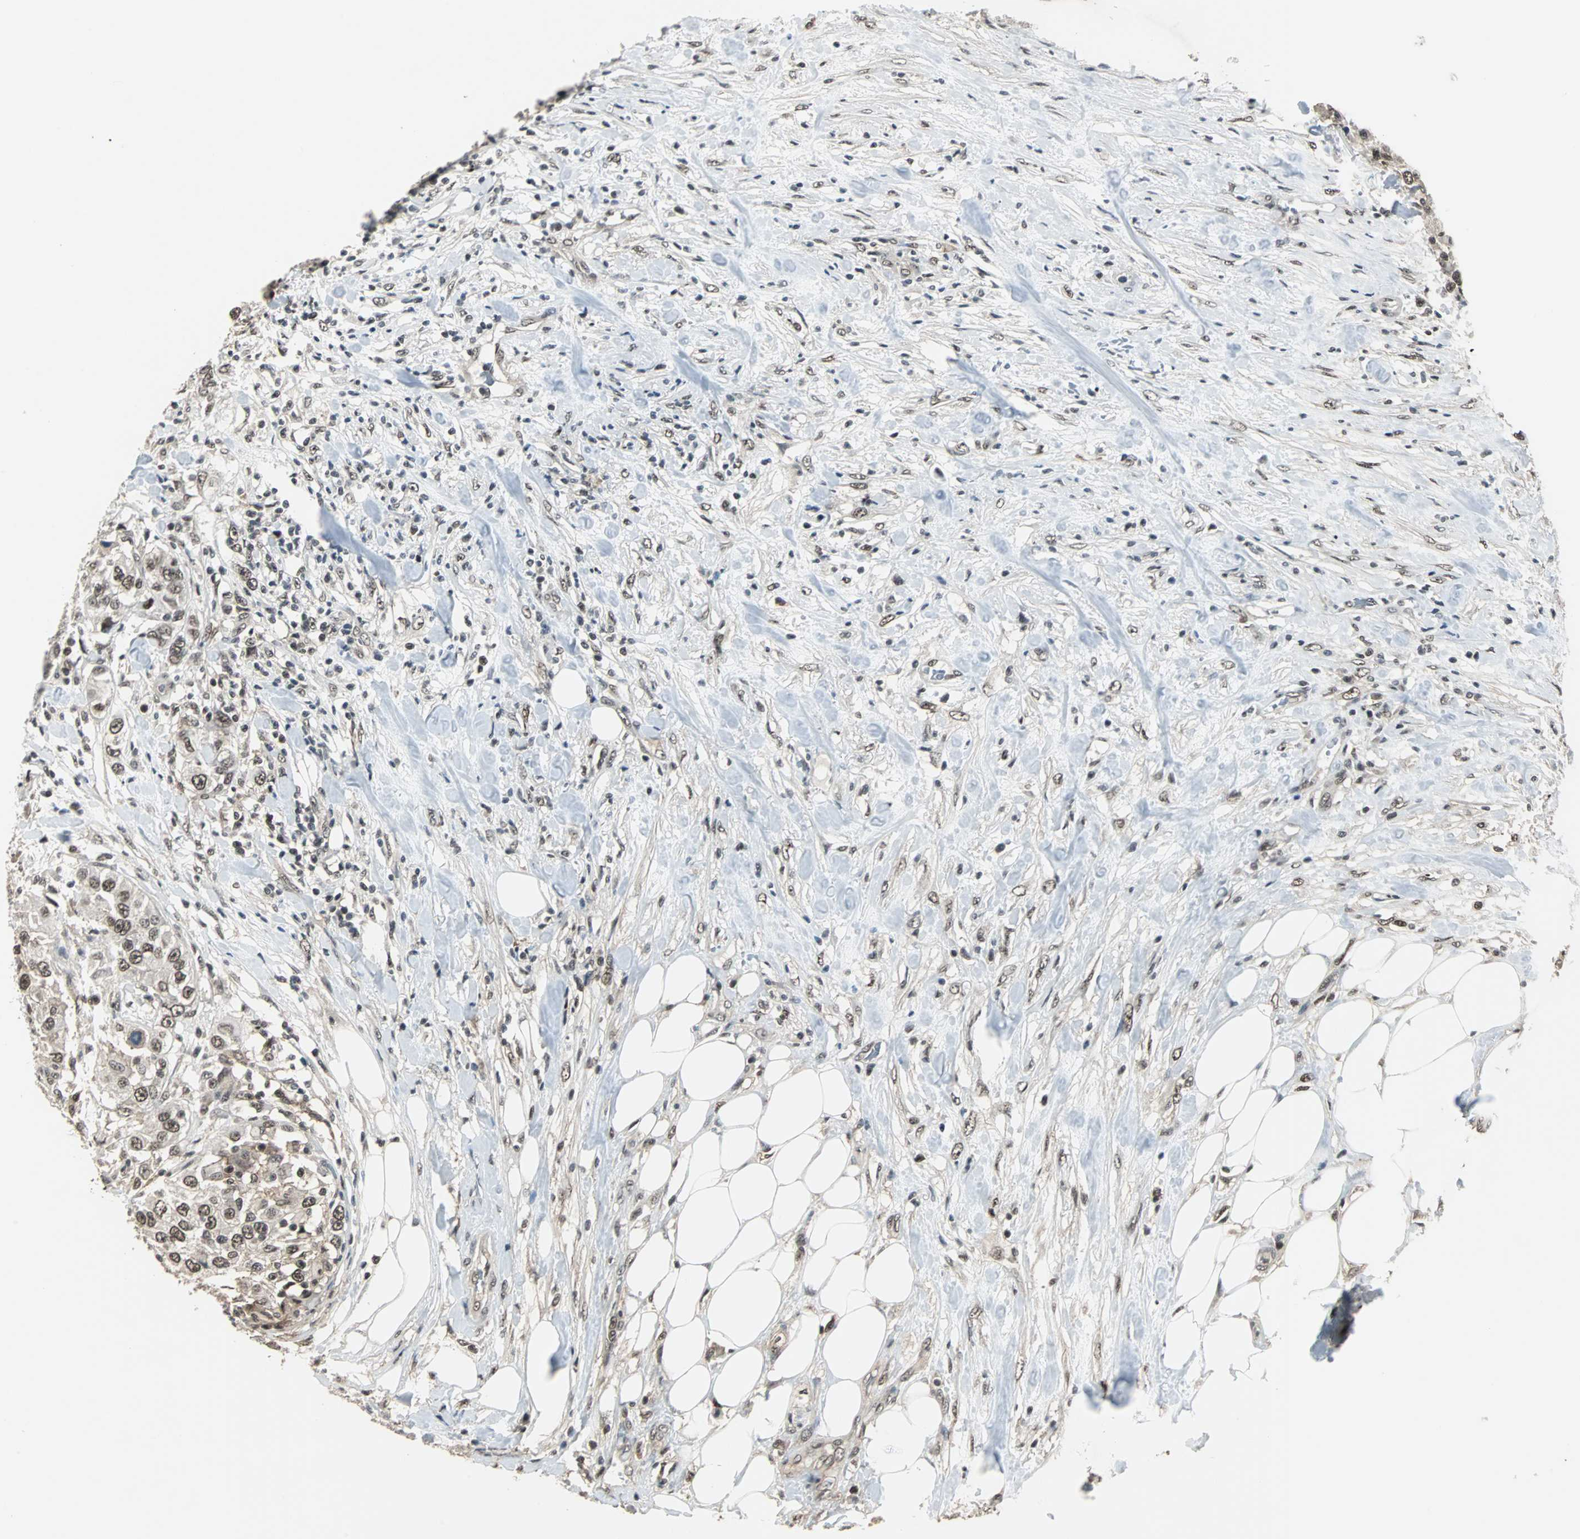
{"staining": {"intensity": "moderate", "quantity": ">75%", "location": "nuclear"}, "tissue": "urothelial cancer", "cell_type": "Tumor cells", "image_type": "cancer", "snomed": [{"axis": "morphology", "description": "Urothelial carcinoma, High grade"}, {"axis": "topography", "description": "Urinary bladder"}], "caption": "Immunohistochemistry (IHC) micrograph of neoplastic tissue: human high-grade urothelial carcinoma stained using IHC exhibits medium levels of moderate protein expression localized specifically in the nuclear of tumor cells, appearing as a nuclear brown color.", "gene": "MKX", "patient": {"sex": "female", "age": 80}}